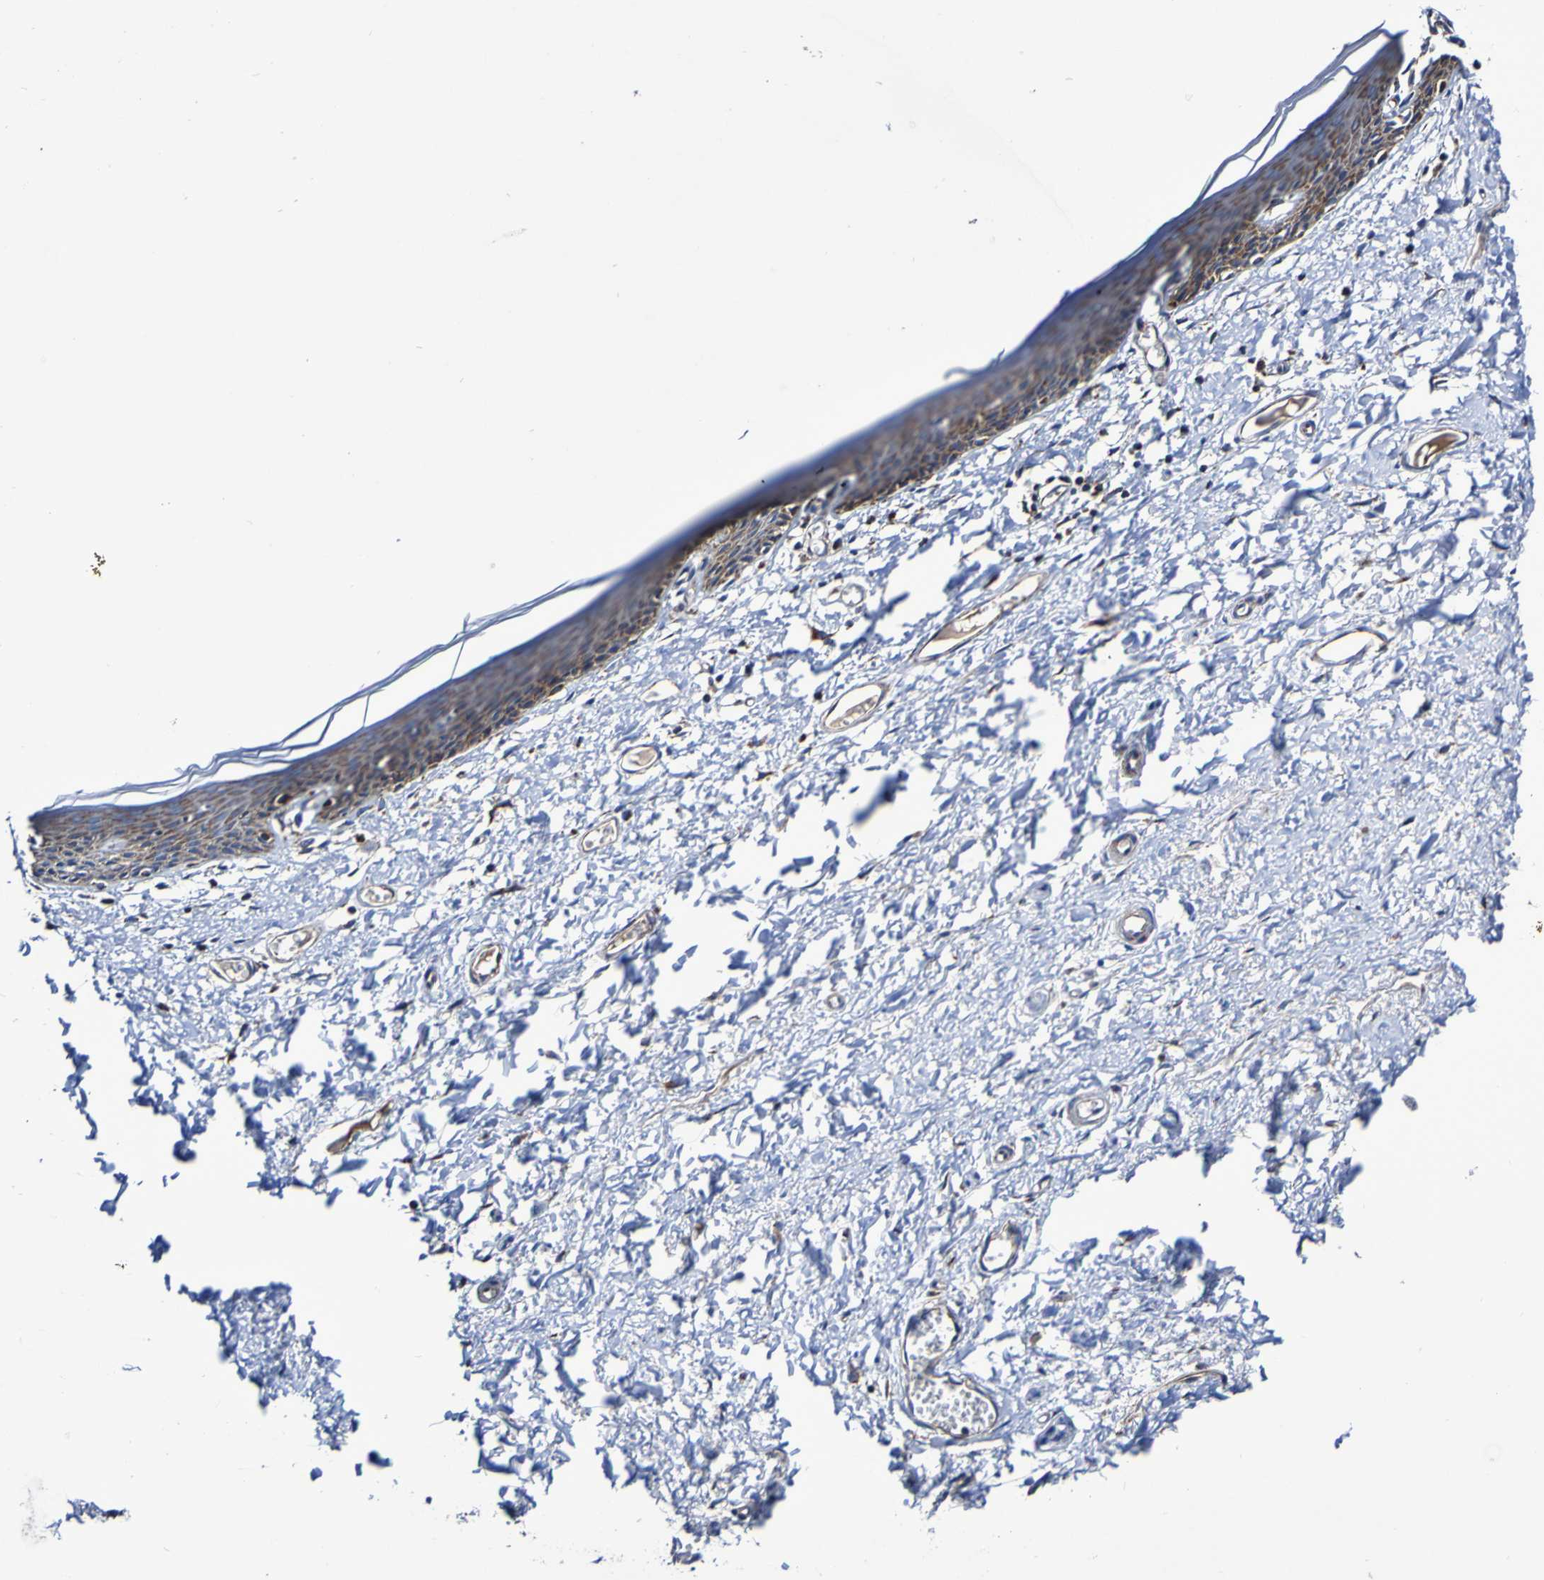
{"staining": {"intensity": "strong", "quantity": "25%-75%", "location": "cytoplasmic/membranous"}, "tissue": "skin", "cell_type": "Epidermal cells", "image_type": "normal", "snomed": [{"axis": "morphology", "description": "Normal tissue, NOS"}, {"axis": "topography", "description": "Vulva"}], "caption": "DAB (3,3'-diaminobenzidine) immunohistochemical staining of benign skin reveals strong cytoplasmic/membranous protein expression in approximately 25%-75% of epidermal cells. The staining is performed using DAB (3,3'-diaminobenzidine) brown chromogen to label protein expression. The nuclei are counter-stained blue using hematoxylin.", "gene": "IL18R1", "patient": {"sex": "female", "age": 54}}